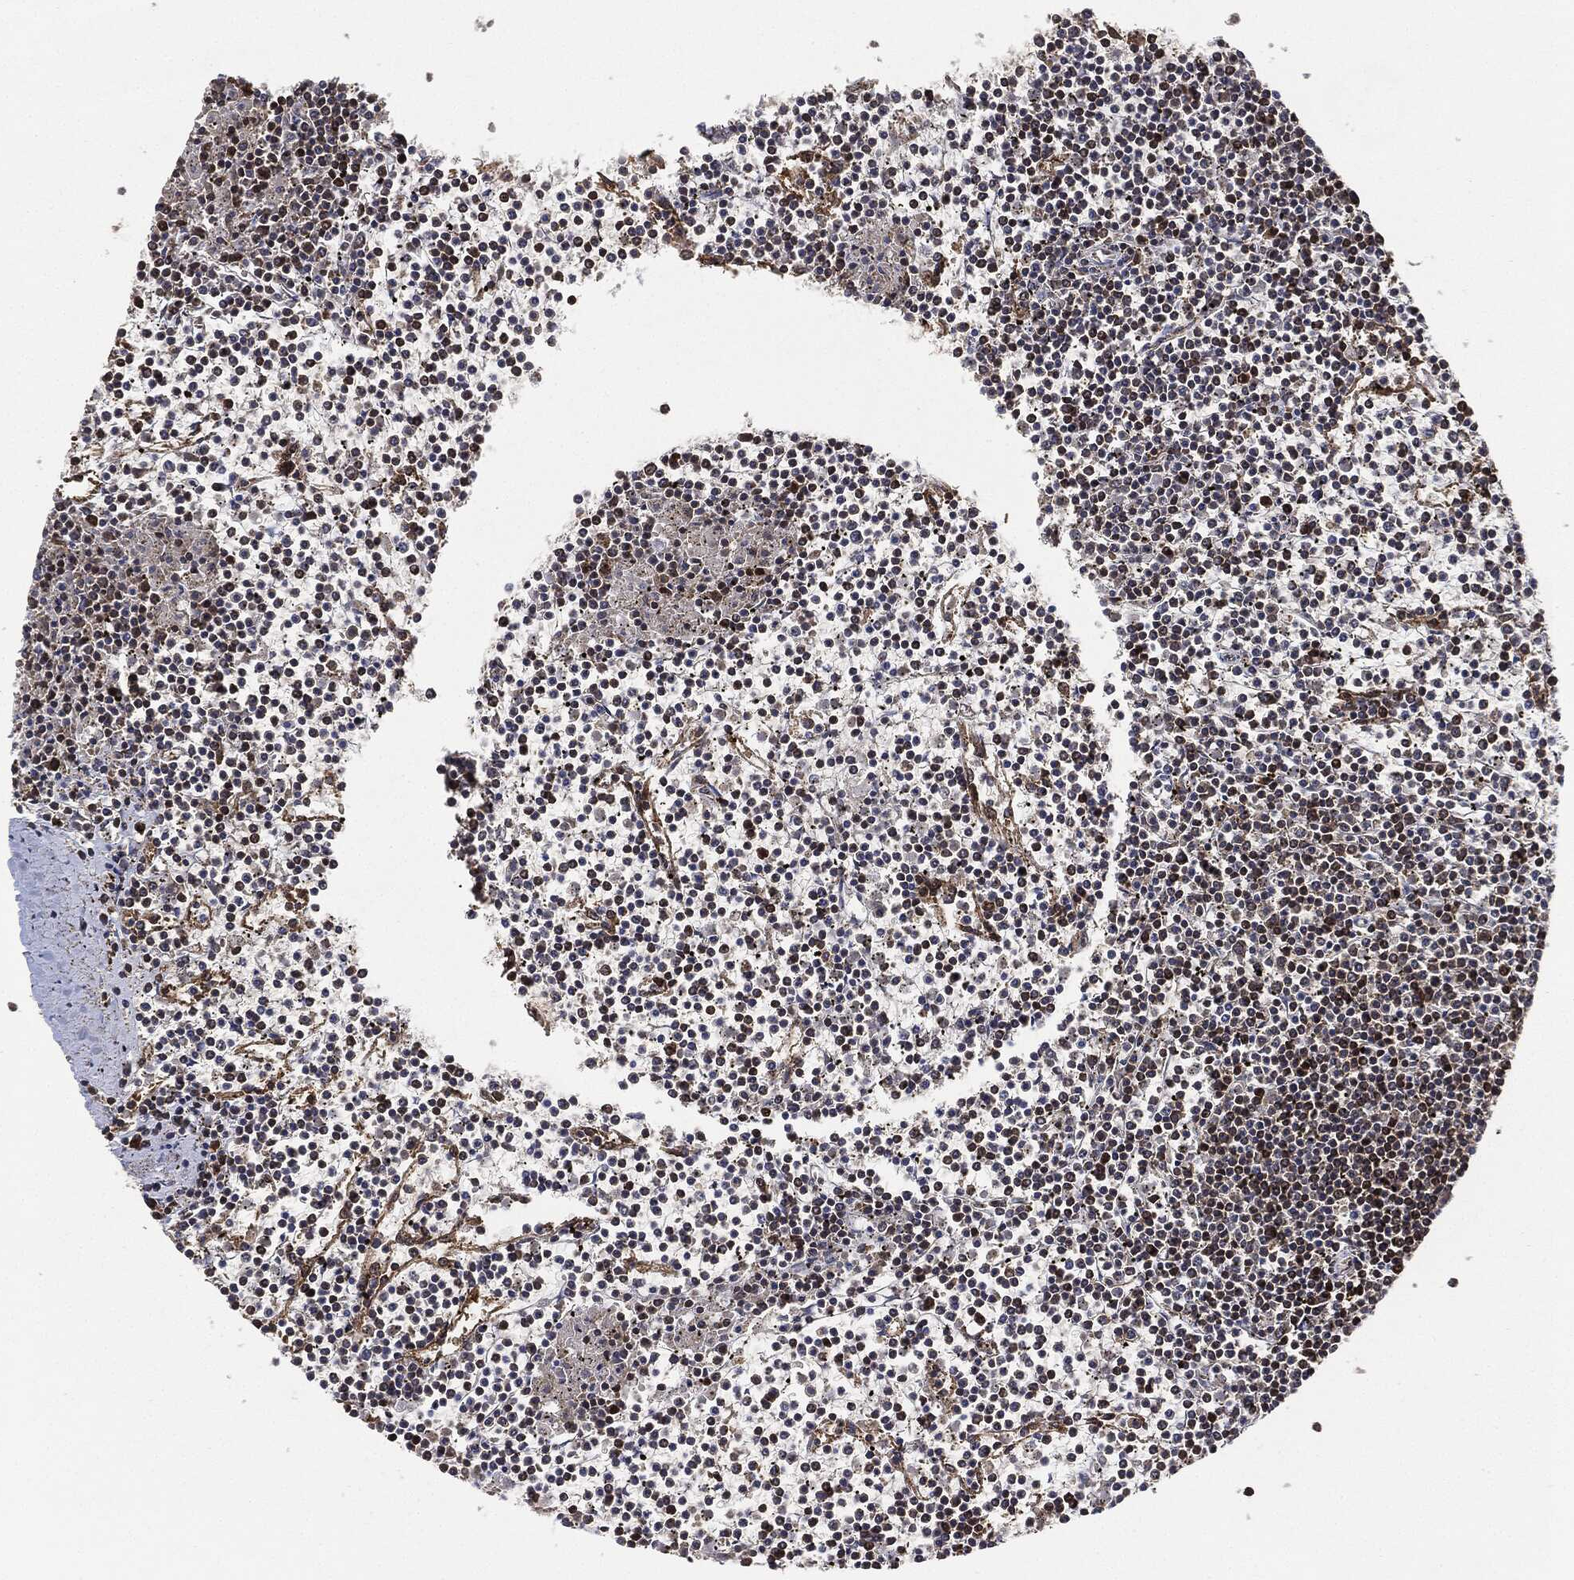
{"staining": {"intensity": "strong", "quantity": "25%-75%", "location": "nuclear"}, "tissue": "lymphoma", "cell_type": "Tumor cells", "image_type": "cancer", "snomed": [{"axis": "morphology", "description": "Malignant lymphoma, non-Hodgkin's type, Low grade"}, {"axis": "topography", "description": "Spleen"}], "caption": "Immunohistochemistry (IHC) image of neoplastic tissue: low-grade malignant lymphoma, non-Hodgkin's type stained using IHC shows high levels of strong protein expression localized specifically in the nuclear of tumor cells, appearing as a nuclear brown color.", "gene": "MAP3K3", "patient": {"sex": "female", "age": 19}}